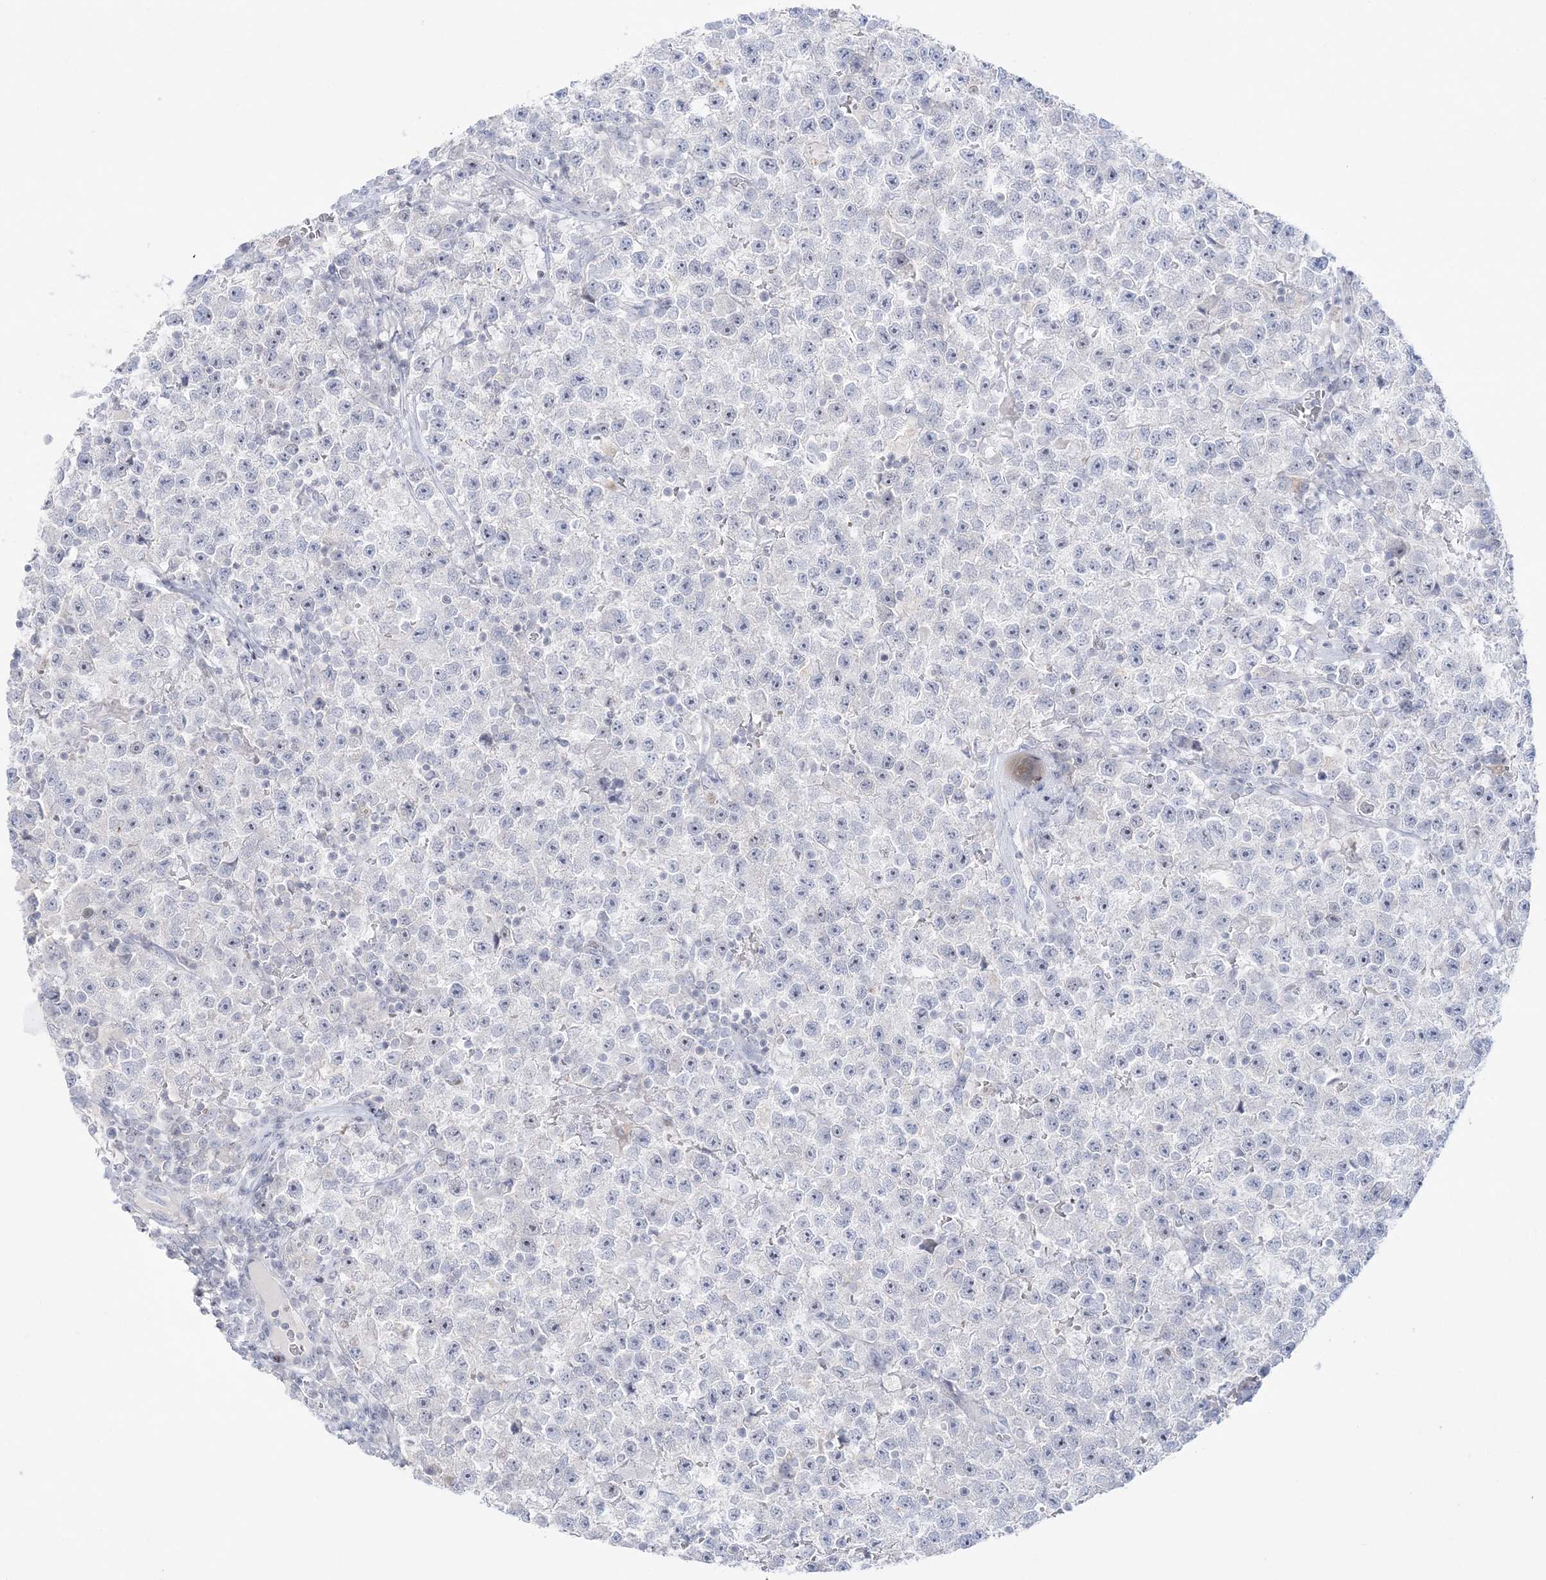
{"staining": {"intensity": "negative", "quantity": "none", "location": "none"}, "tissue": "testis cancer", "cell_type": "Tumor cells", "image_type": "cancer", "snomed": [{"axis": "morphology", "description": "Seminoma, NOS"}, {"axis": "topography", "description": "Testis"}], "caption": "Protein analysis of seminoma (testis) shows no significant positivity in tumor cells. The staining is performed using DAB brown chromogen with nuclei counter-stained in using hematoxylin.", "gene": "SH3BP4", "patient": {"sex": "male", "age": 22}}